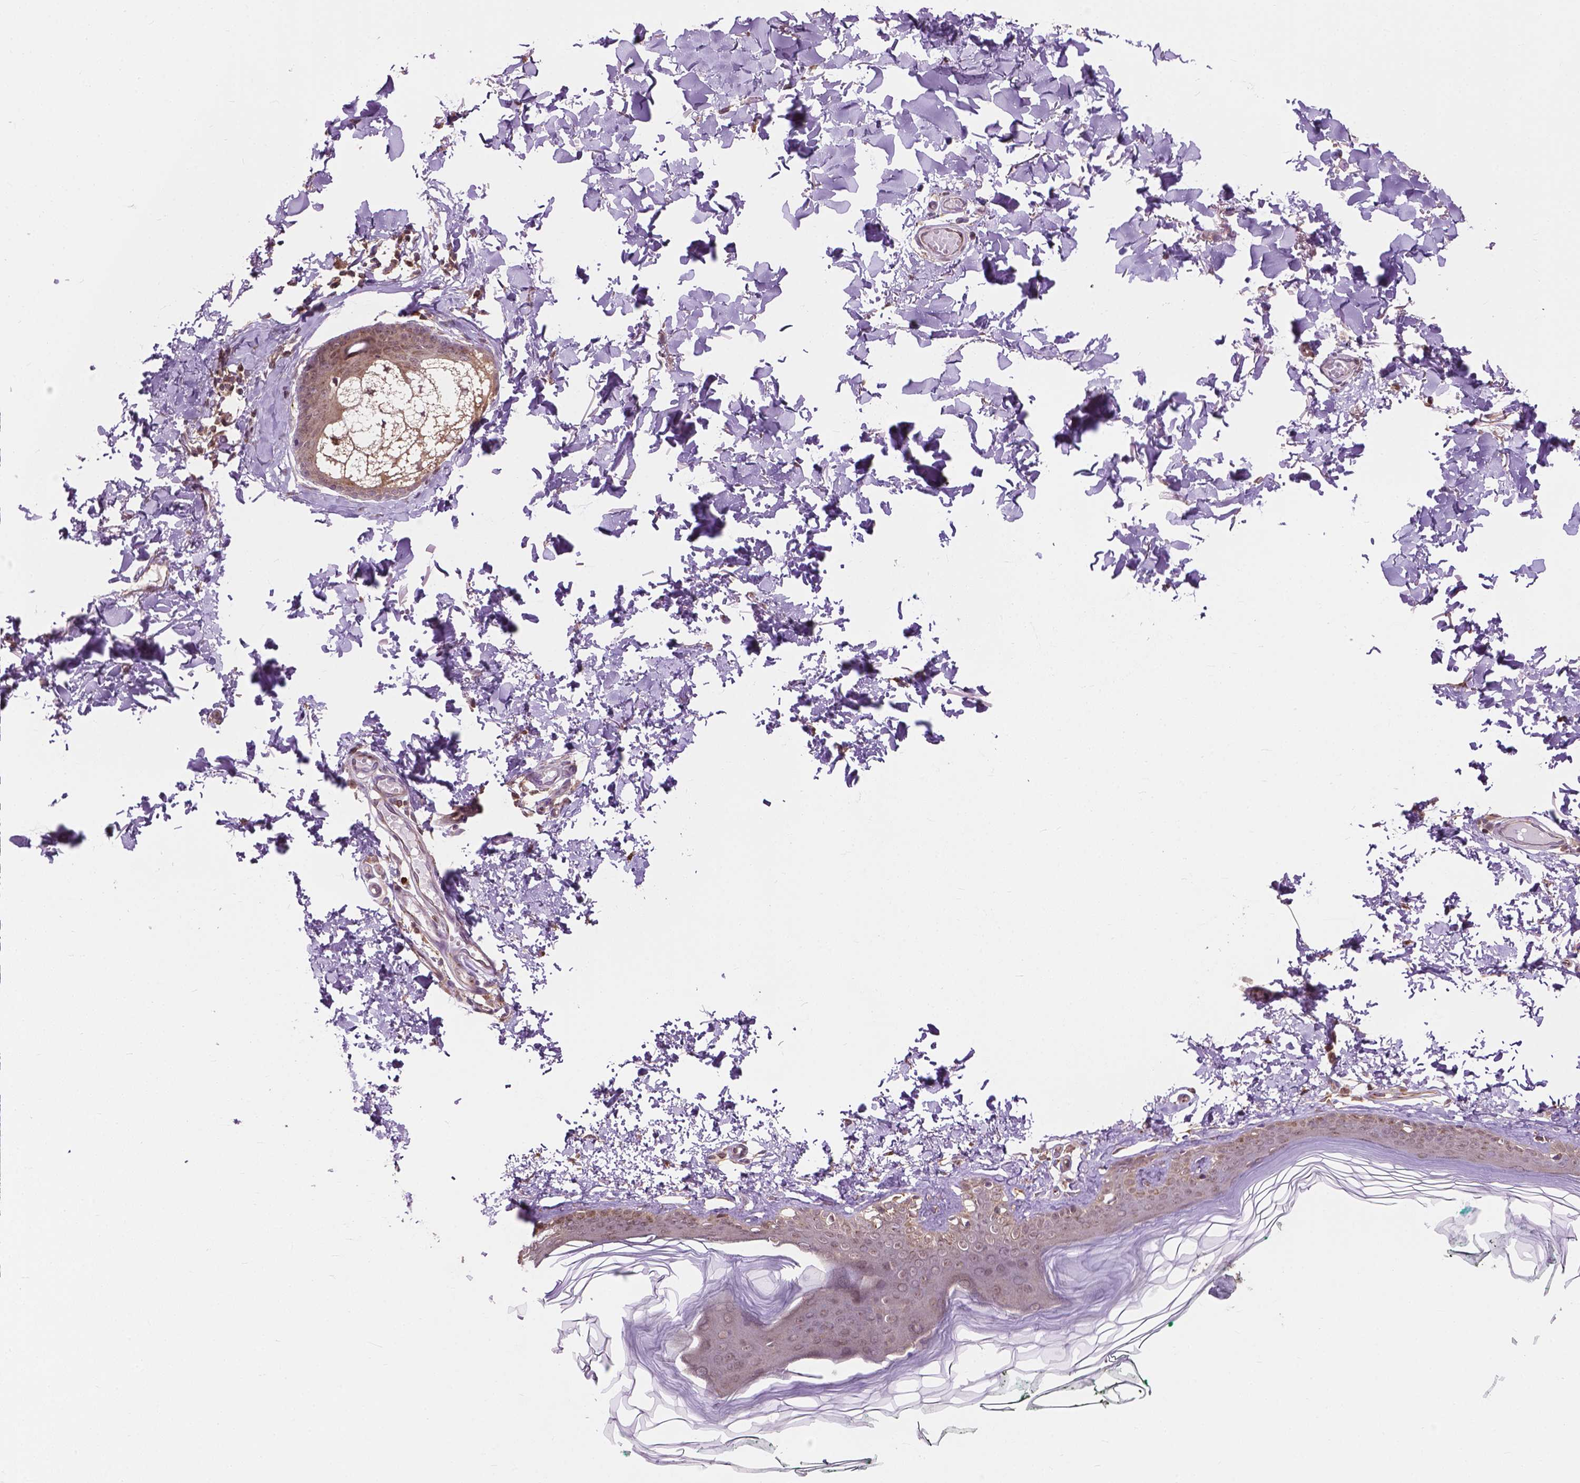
{"staining": {"intensity": "moderate", "quantity": "<25%", "location": "cytoplasmic/membranous,nuclear"}, "tissue": "skin", "cell_type": "Fibroblasts", "image_type": "normal", "snomed": [{"axis": "morphology", "description": "Normal tissue, NOS"}, {"axis": "topography", "description": "Skin"}, {"axis": "topography", "description": "Peripheral nerve tissue"}], "caption": "A high-resolution image shows immunohistochemistry (IHC) staining of unremarkable skin, which displays moderate cytoplasmic/membranous,nuclear staining in approximately <25% of fibroblasts. The staining was performed using DAB to visualize the protein expression in brown, while the nuclei were stained in blue with hematoxylin (Magnification: 20x).", "gene": "PPP1CB", "patient": {"sex": "female", "age": 45}}